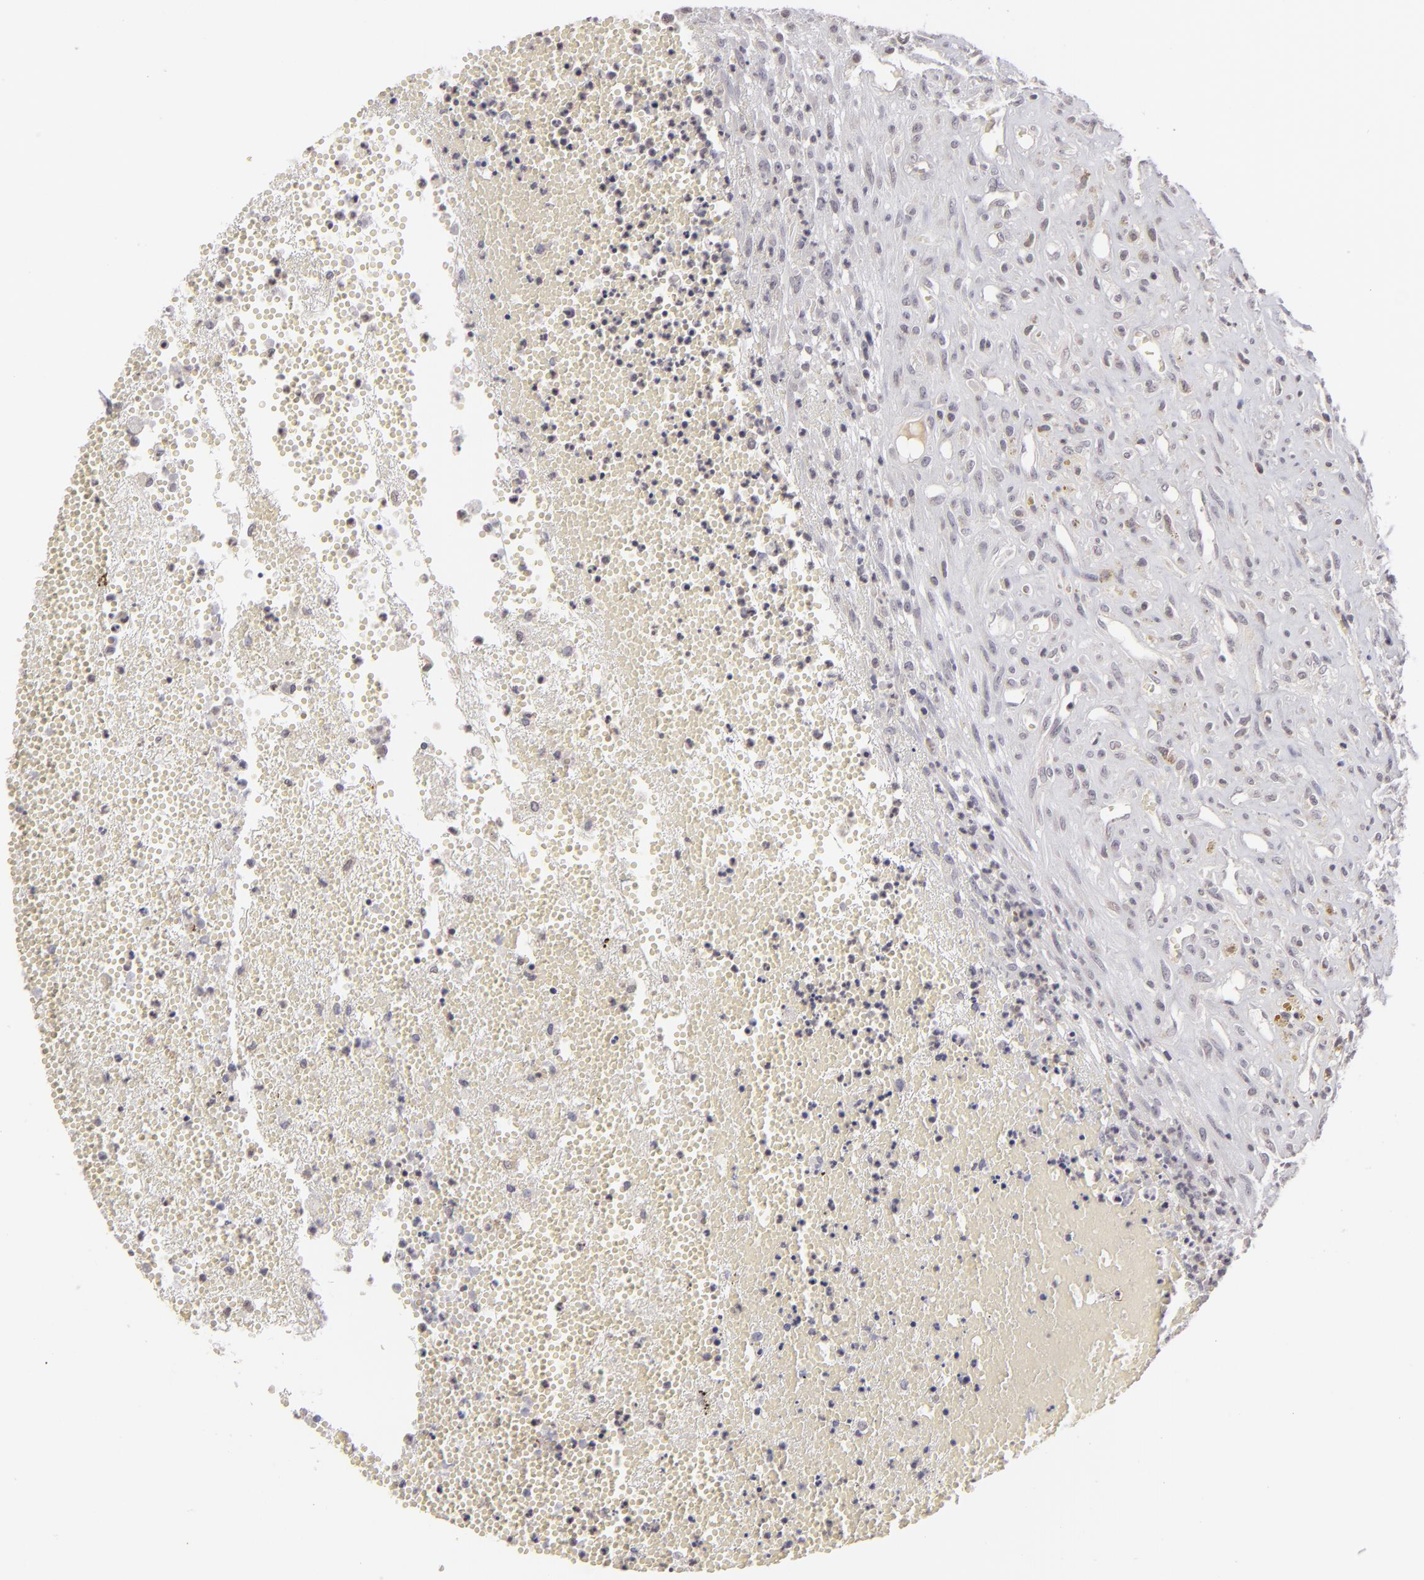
{"staining": {"intensity": "negative", "quantity": "none", "location": "none"}, "tissue": "glioma", "cell_type": "Tumor cells", "image_type": "cancer", "snomed": [{"axis": "morphology", "description": "Glioma, malignant, High grade"}, {"axis": "topography", "description": "Brain"}], "caption": "High magnification brightfield microscopy of malignant glioma (high-grade) stained with DAB (3,3'-diaminobenzidine) (brown) and counterstained with hematoxylin (blue): tumor cells show no significant expression.", "gene": "CLDN2", "patient": {"sex": "male", "age": 66}}